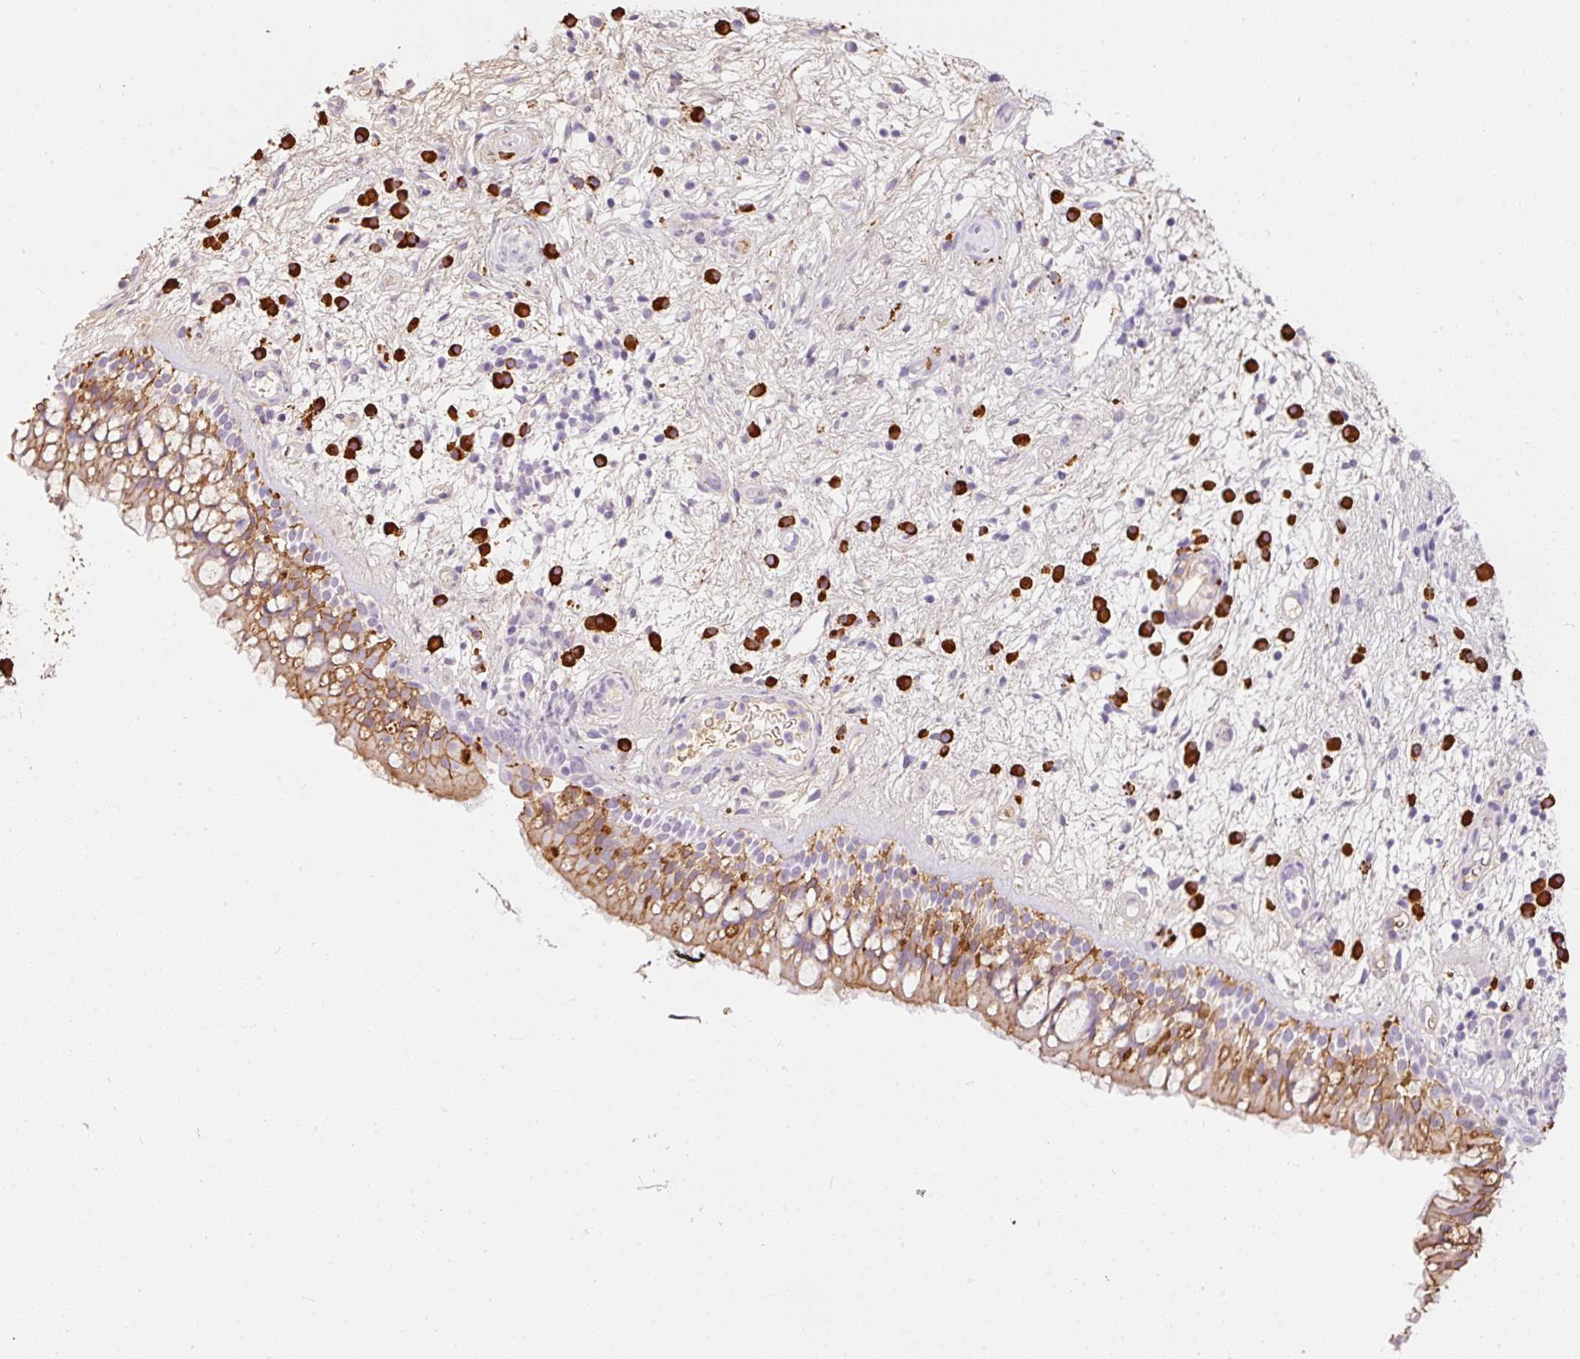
{"staining": {"intensity": "moderate", "quantity": "25%-75%", "location": "cytoplasmic/membranous"}, "tissue": "nasopharynx", "cell_type": "Respiratory epithelial cells", "image_type": "normal", "snomed": [{"axis": "morphology", "description": "Normal tissue, NOS"}, {"axis": "morphology", "description": "Inflammation, NOS"}, {"axis": "topography", "description": "Nasopharynx"}], "caption": "Protein analysis of benign nasopharynx shows moderate cytoplasmic/membranous staining in about 25%-75% of respiratory epithelial cells.", "gene": "PRPF38B", "patient": {"sex": "male", "age": 54}}